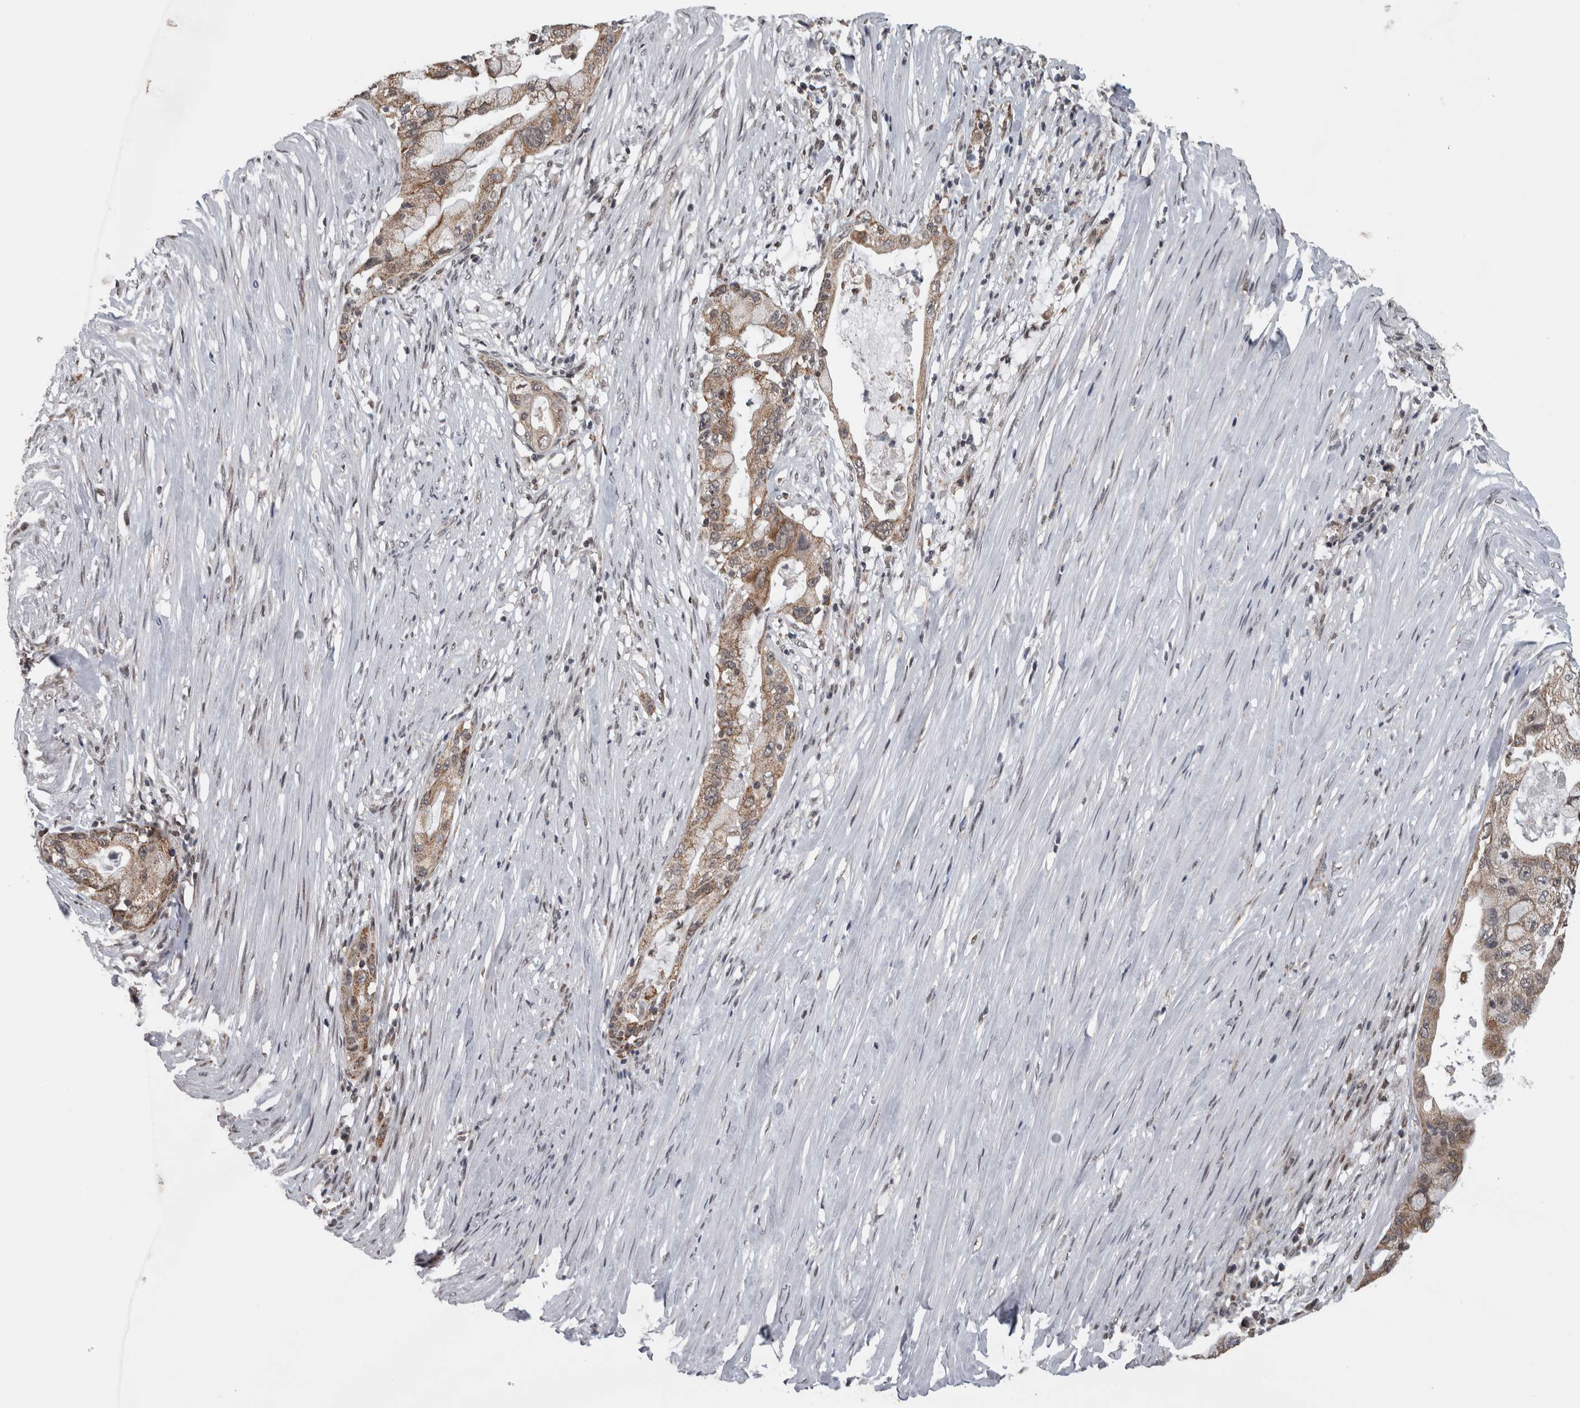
{"staining": {"intensity": "weak", "quantity": ">75%", "location": "cytoplasmic/membranous"}, "tissue": "pancreatic cancer", "cell_type": "Tumor cells", "image_type": "cancer", "snomed": [{"axis": "morphology", "description": "Adenocarcinoma, NOS"}, {"axis": "topography", "description": "Pancreas"}], "caption": "High-power microscopy captured an IHC photomicrograph of adenocarcinoma (pancreatic), revealing weak cytoplasmic/membranous staining in approximately >75% of tumor cells.", "gene": "OR2K2", "patient": {"sex": "male", "age": 53}}